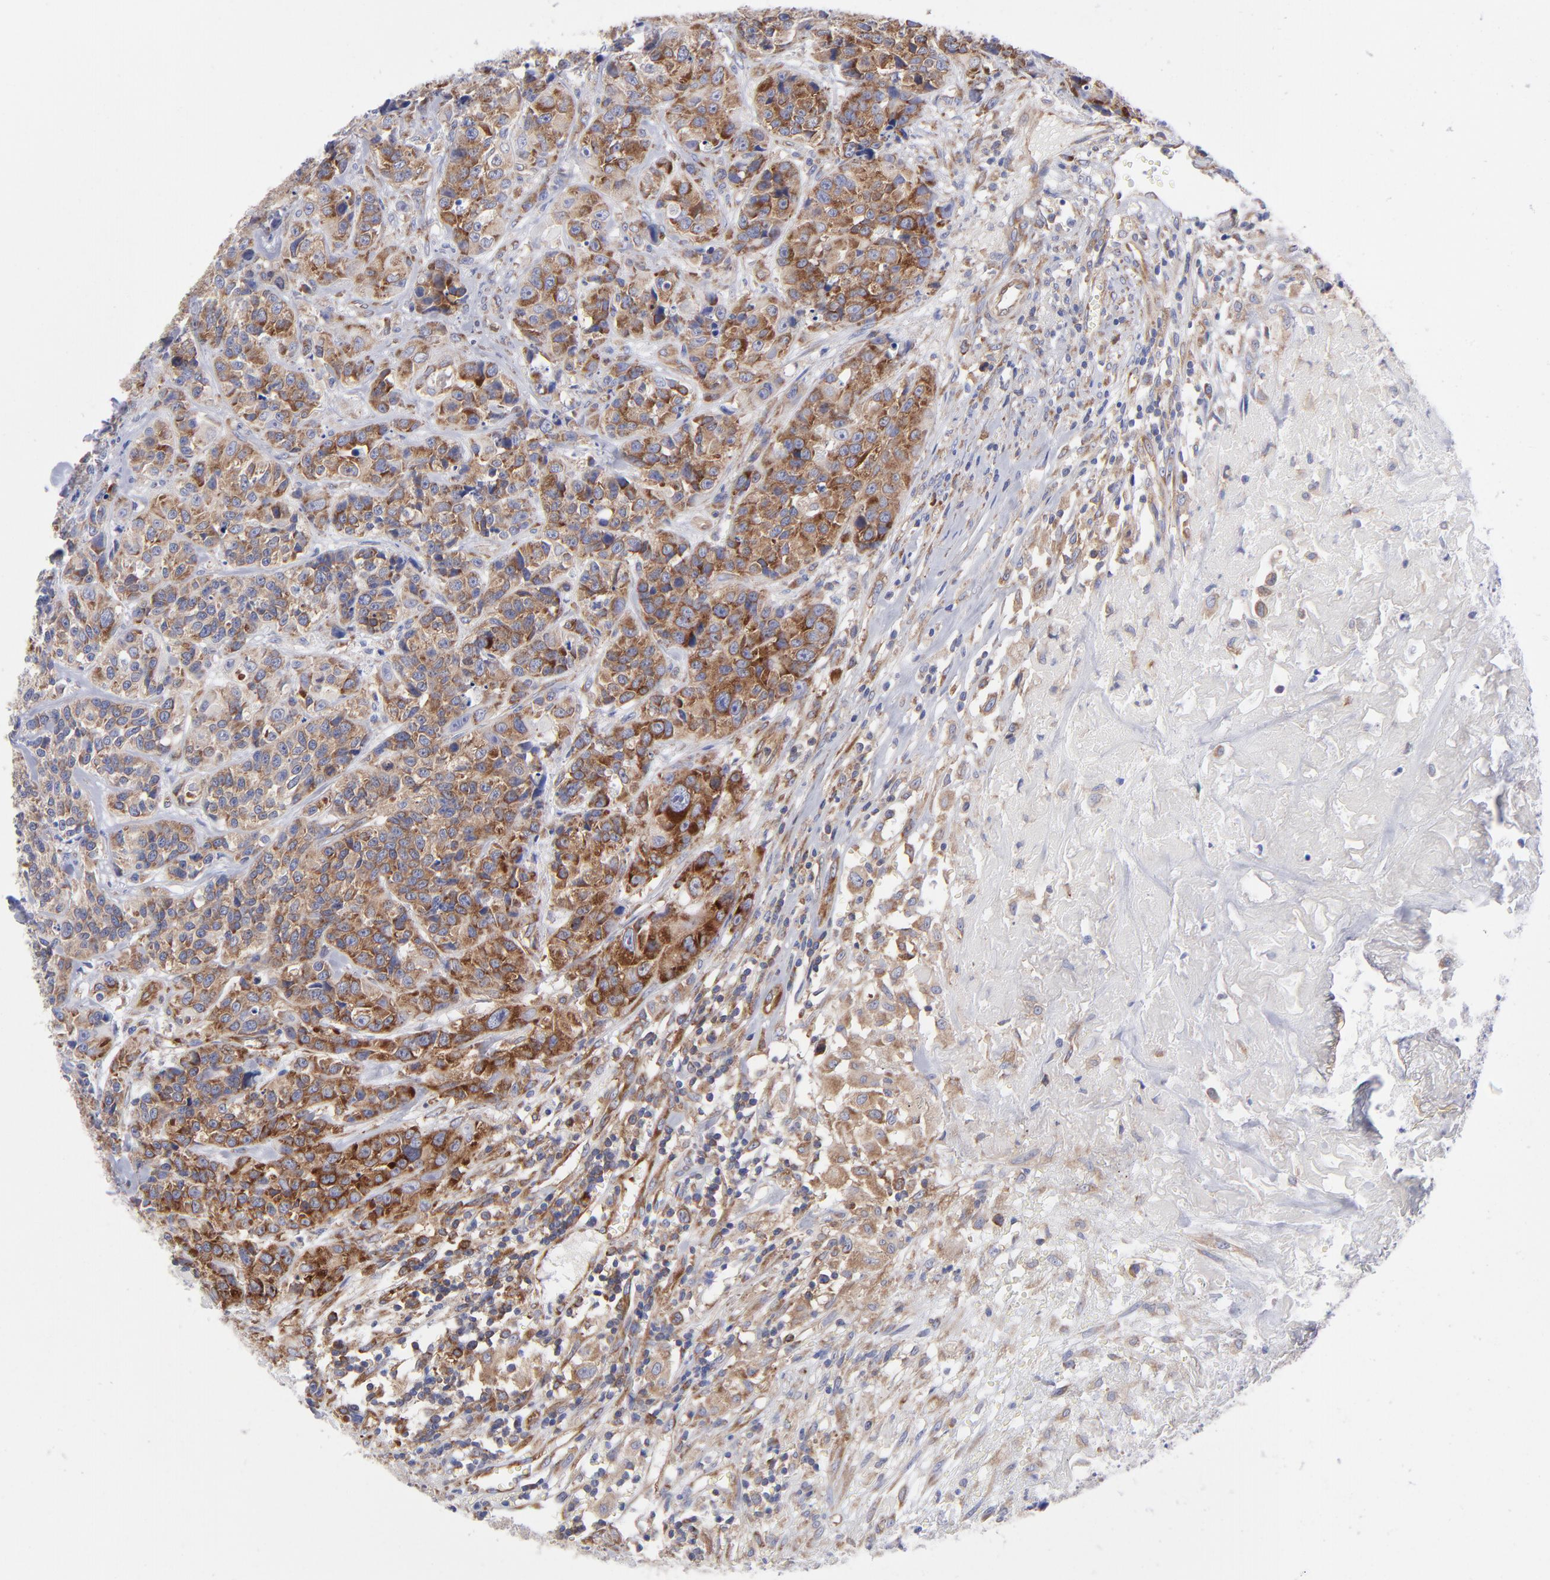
{"staining": {"intensity": "strong", "quantity": "25%-75%", "location": "cytoplasmic/membranous"}, "tissue": "urothelial cancer", "cell_type": "Tumor cells", "image_type": "cancer", "snomed": [{"axis": "morphology", "description": "Urothelial carcinoma, High grade"}, {"axis": "topography", "description": "Urinary bladder"}], "caption": "A brown stain highlights strong cytoplasmic/membranous positivity of a protein in high-grade urothelial carcinoma tumor cells.", "gene": "EIF2AK2", "patient": {"sex": "female", "age": 81}}